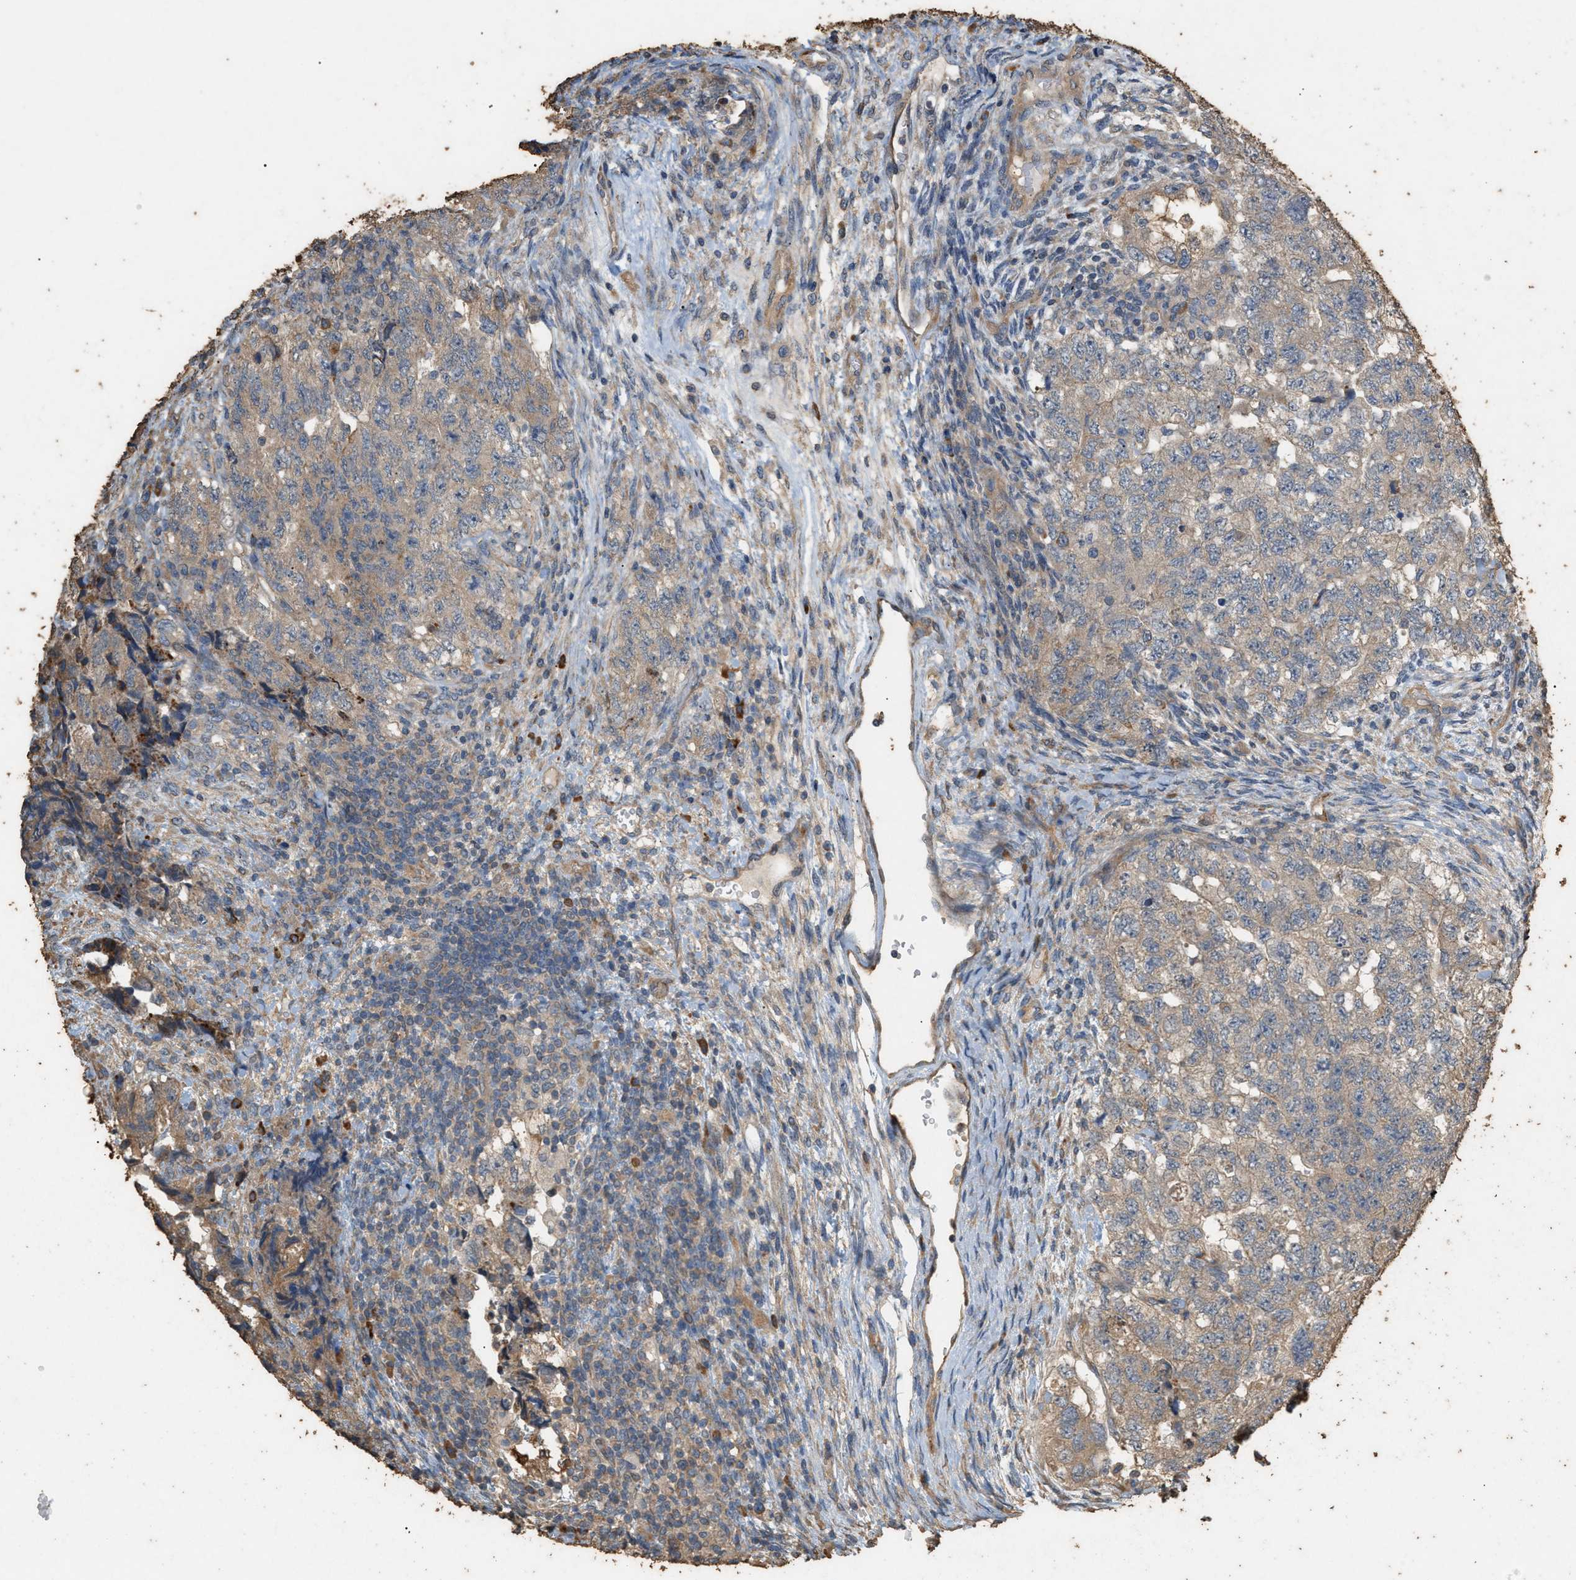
{"staining": {"intensity": "weak", "quantity": ">75%", "location": "cytoplasmic/membranous"}, "tissue": "testis cancer", "cell_type": "Tumor cells", "image_type": "cancer", "snomed": [{"axis": "morphology", "description": "Carcinoma, Embryonal, NOS"}, {"axis": "topography", "description": "Testis"}], "caption": "Testis cancer (embryonal carcinoma) was stained to show a protein in brown. There is low levels of weak cytoplasmic/membranous positivity in about >75% of tumor cells. (DAB (3,3'-diaminobenzidine) IHC with brightfield microscopy, high magnification).", "gene": "DCAF7", "patient": {"sex": "male", "age": 36}}